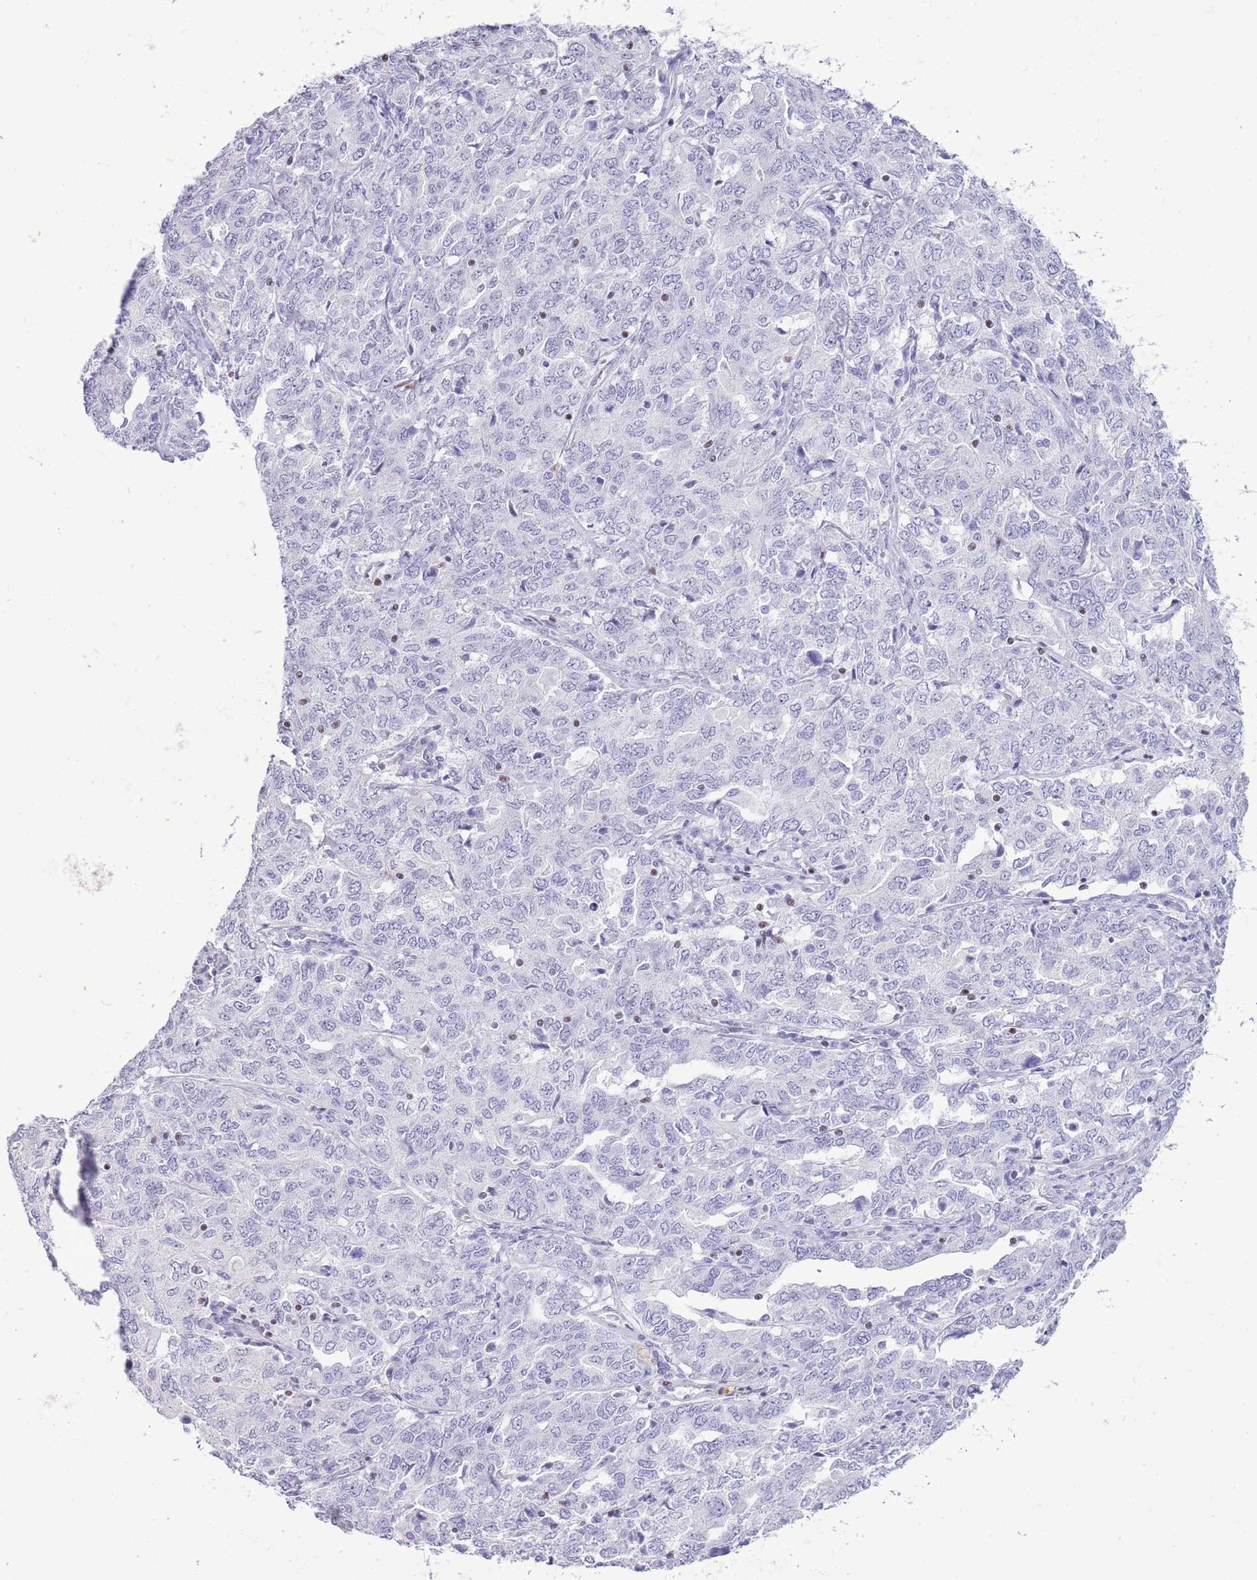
{"staining": {"intensity": "negative", "quantity": "none", "location": "none"}, "tissue": "ovarian cancer", "cell_type": "Tumor cells", "image_type": "cancer", "snomed": [{"axis": "morphology", "description": "Carcinoma, endometroid"}, {"axis": "topography", "description": "Ovary"}], "caption": "Immunohistochemical staining of ovarian cancer (endometroid carcinoma) reveals no significant expression in tumor cells.", "gene": "BCL11B", "patient": {"sex": "female", "age": 62}}